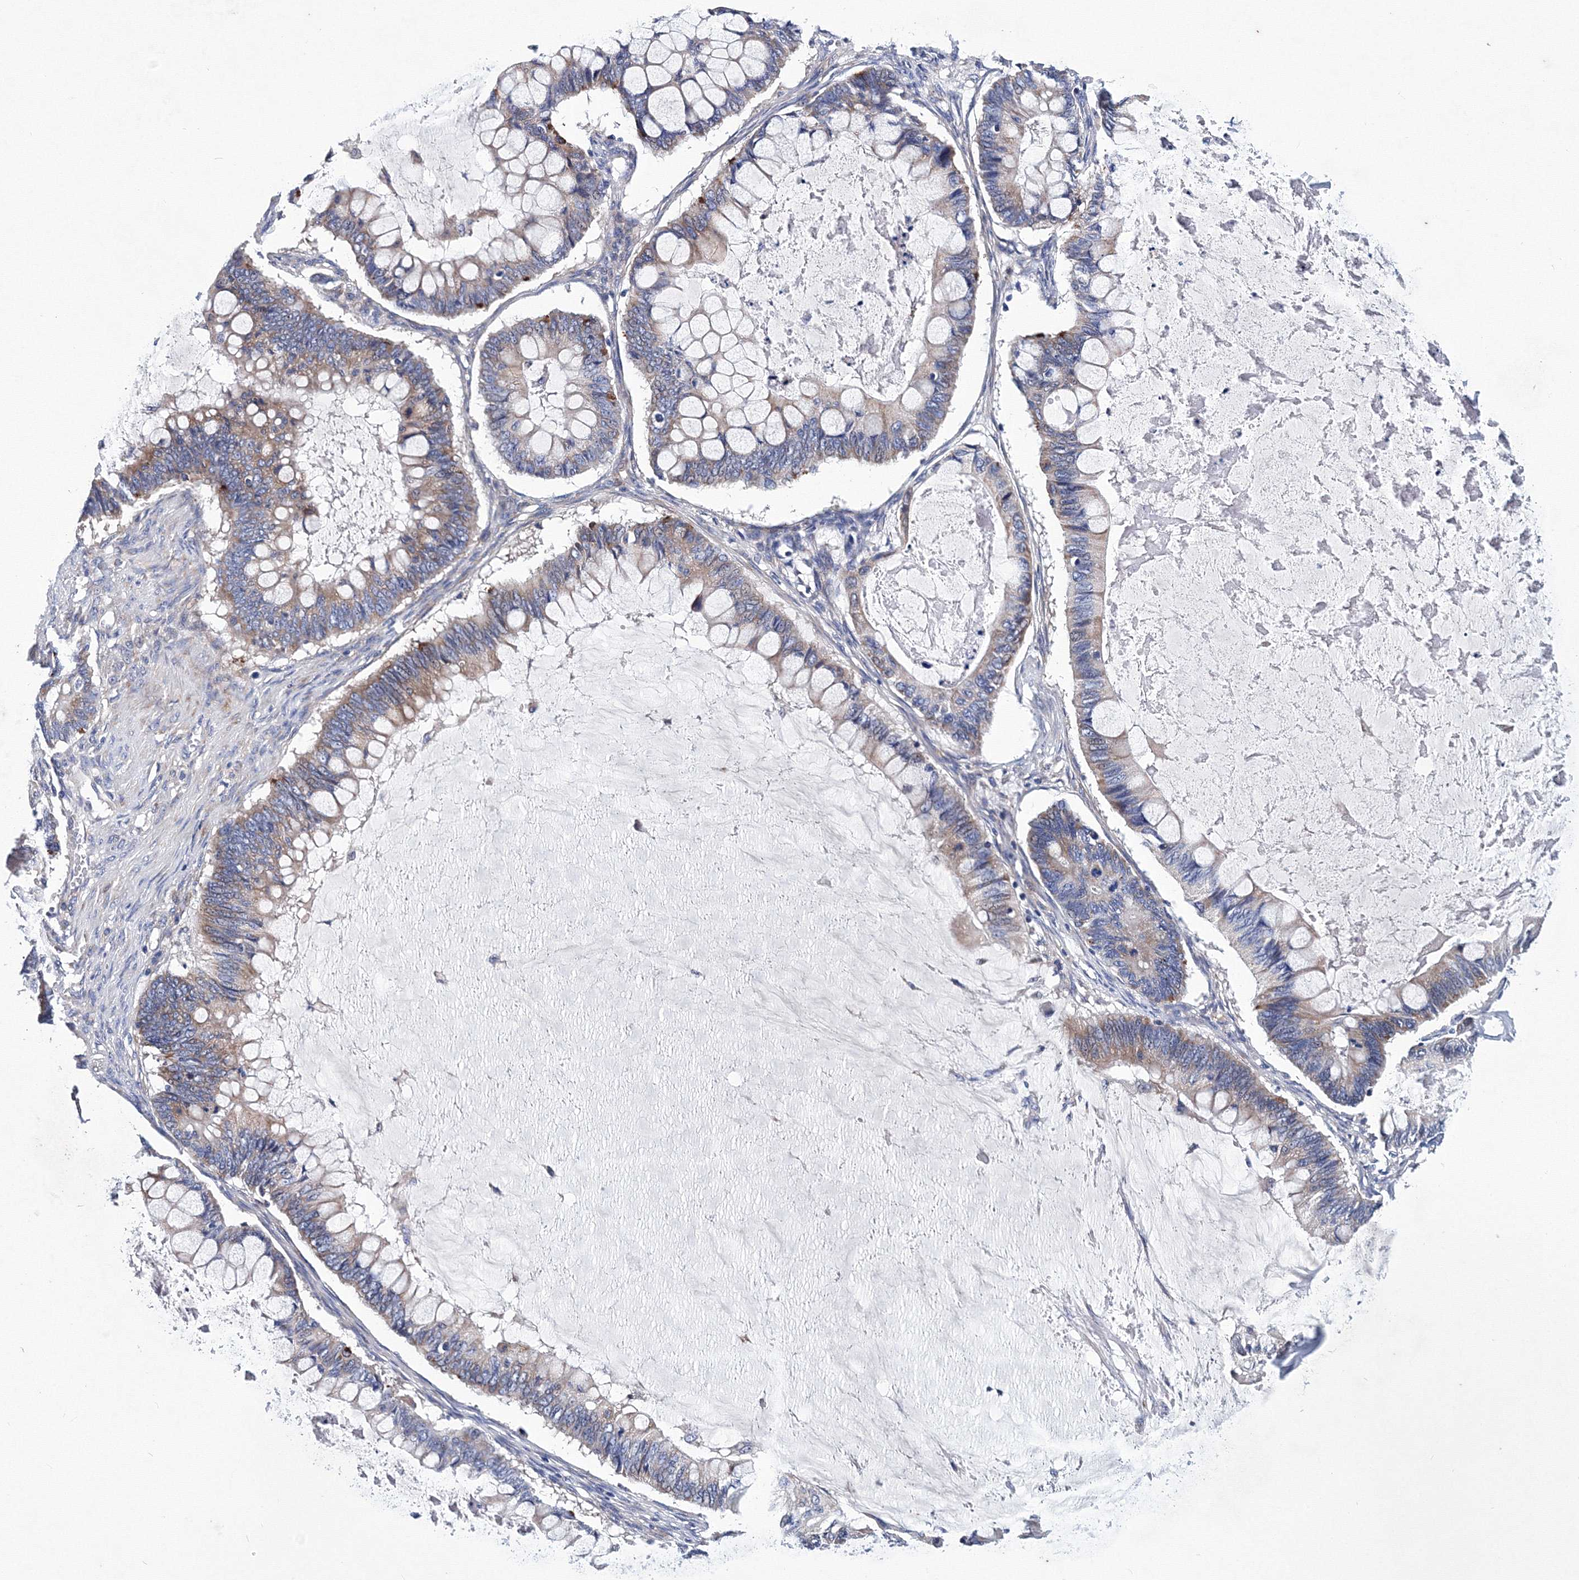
{"staining": {"intensity": "weak", "quantity": "25%-75%", "location": "cytoplasmic/membranous"}, "tissue": "ovarian cancer", "cell_type": "Tumor cells", "image_type": "cancer", "snomed": [{"axis": "morphology", "description": "Cystadenocarcinoma, mucinous, NOS"}, {"axis": "topography", "description": "Ovary"}], "caption": "Protein analysis of ovarian mucinous cystadenocarcinoma tissue exhibits weak cytoplasmic/membranous positivity in approximately 25%-75% of tumor cells.", "gene": "TRPM2", "patient": {"sex": "female", "age": 61}}